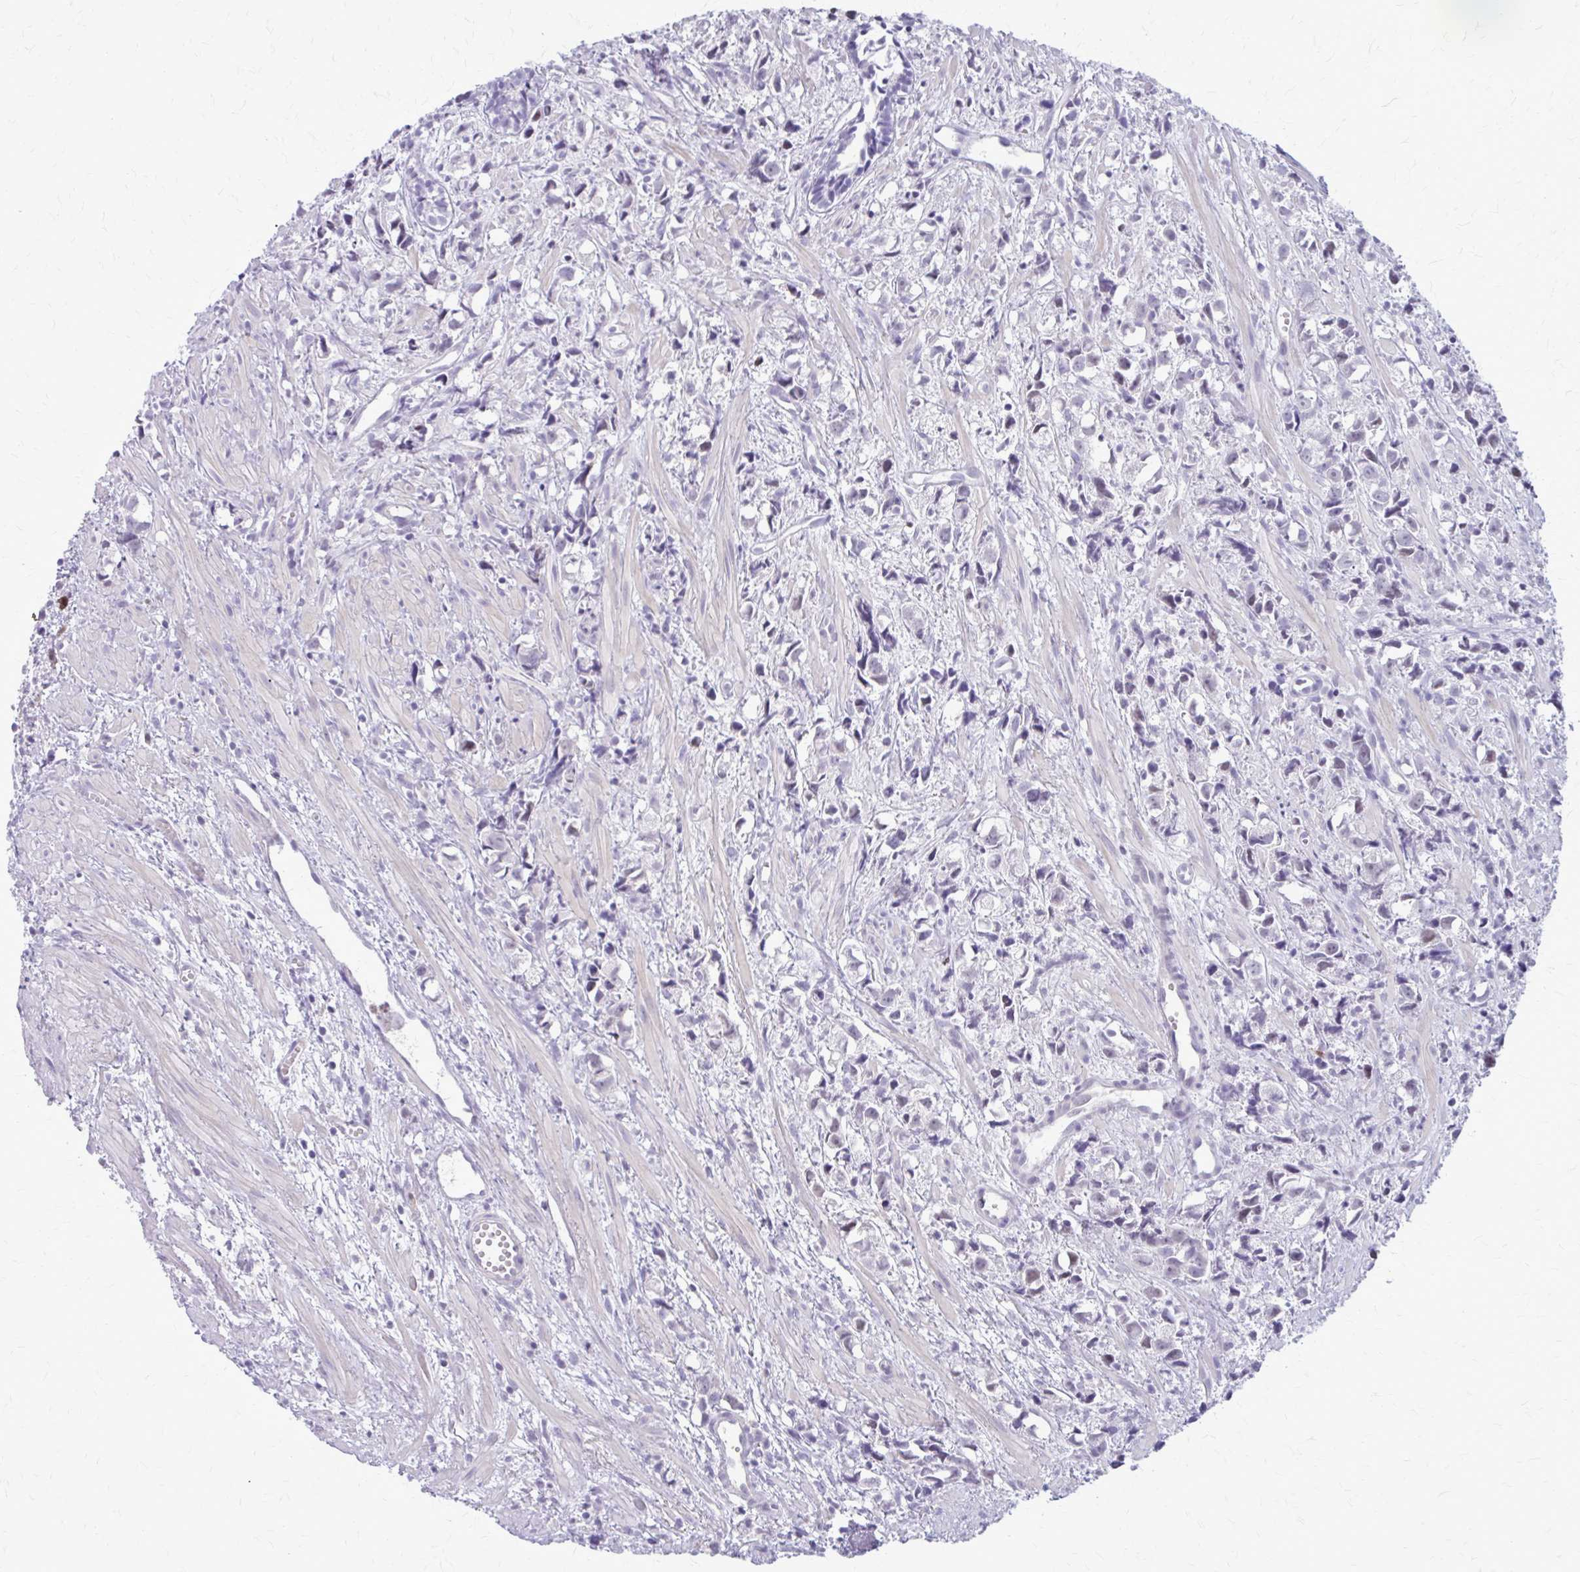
{"staining": {"intensity": "negative", "quantity": "none", "location": "none"}, "tissue": "prostate cancer", "cell_type": "Tumor cells", "image_type": "cancer", "snomed": [{"axis": "morphology", "description": "Adenocarcinoma, High grade"}, {"axis": "topography", "description": "Prostate"}], "caption": "Immunohistochemical staining of adenocarcinoma (high-grade) (prostate) reveals no significant positivity in tumor cells.", "gene": "GLRX", "patient": {"sex": "male", "age": 58}}